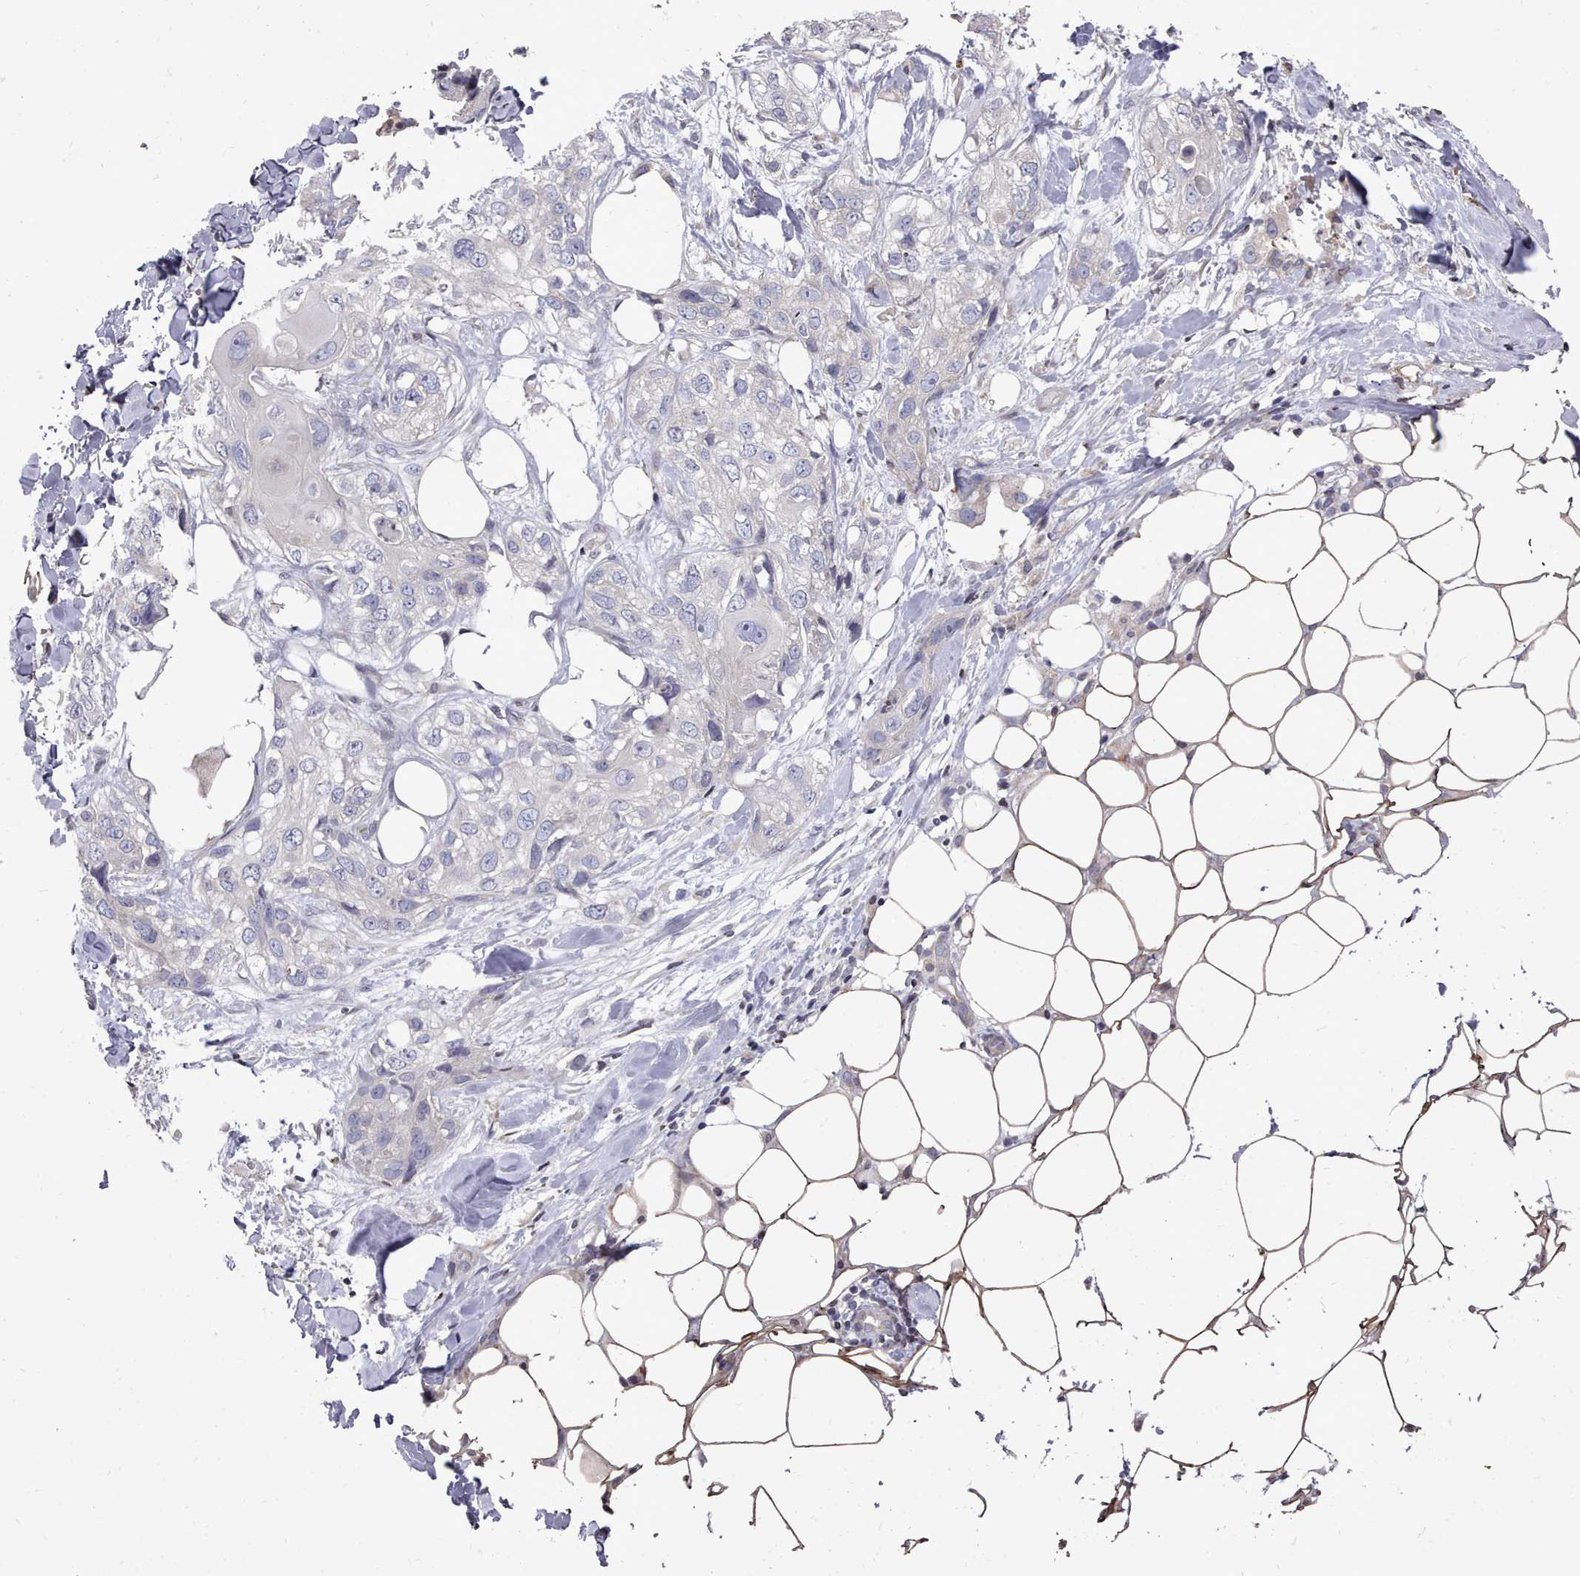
{"staining": {"intensity": "negative", "quantity": "none", "location": "none"}, "tissue": "skin cancer", "cell_type": "Tumor cells", "image_type": "cancer", "snomed": [{"axis": "morphology", "description": "Normal tissue, NOS"}, {"axis": "morphology", "description": "Squamous cell carcinoma, NOS"}, {"axis": "topography", "description": "Skin"}], "caption": "Immunohistochemistry (IHC) histopathology image of human skin cancer (squamous cell carcinoma) stained for a protein (brown), which displays no expression in tumor cells.", "gene": "ACKR3", "patient": {"sex": "male", "age": 72}}